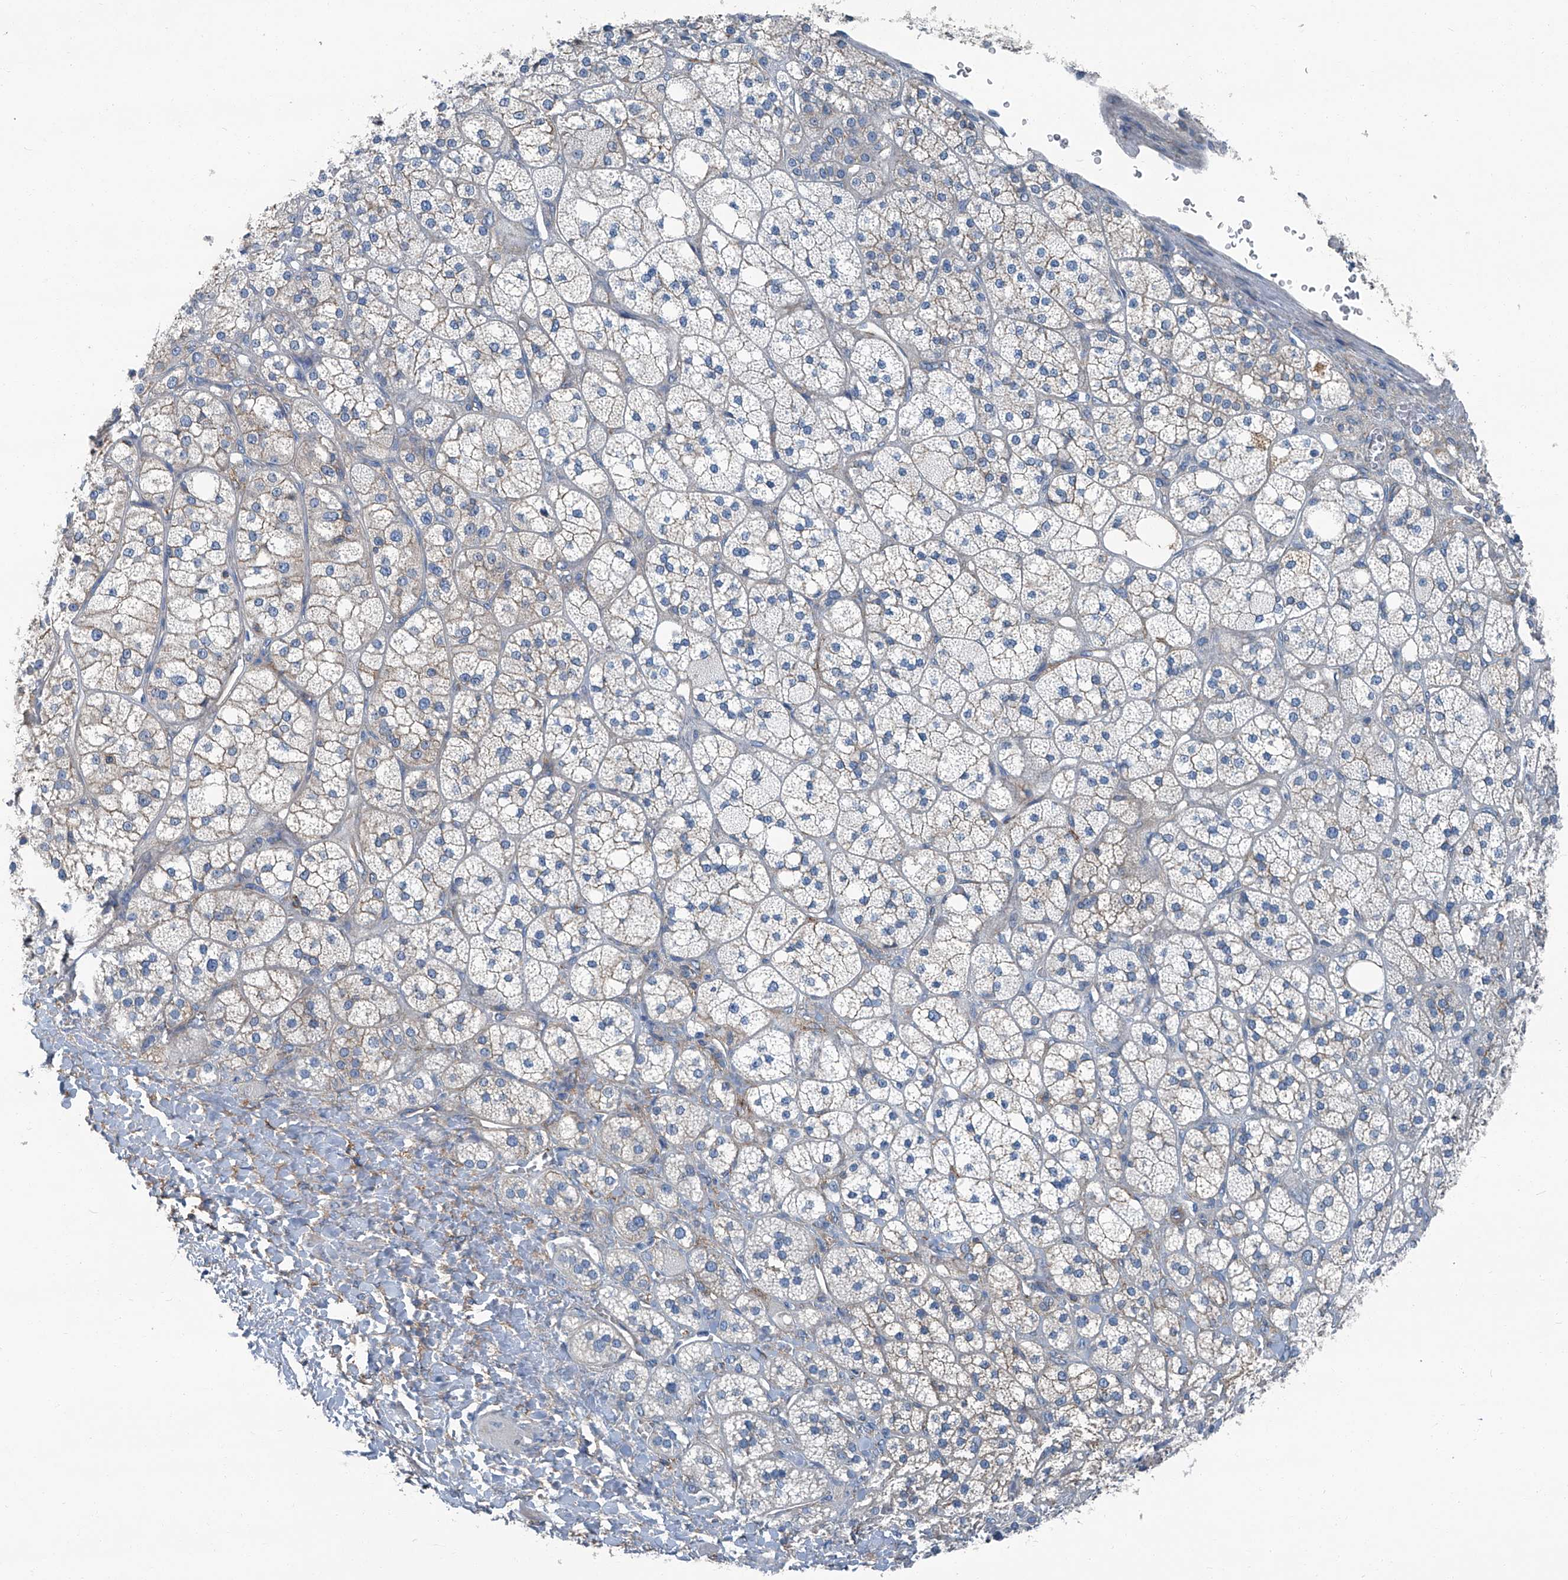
{"staining": {"intensity": "weak", "quantity": "<25%", "location": "cytoplasmic/membranous"}, "tissue": "adrenal gland", "cell_type": "Glandular cells", "image_type": "normal", "snomed": [{"axis": "morphology", "description": "Normal tissue, NOS"}, {"axis": "topography", "description": "Adrenal gland"}], "caption": "Glandular cells show no significant protein staining in benign adrenal gland. The staining was performed using DAB to visualize the protein expression in brown, while the nuclei were stained in blue with hematoxylin (Magnification: 20x).", "gene": "SEPTIN7", "patient": {"sex": "male", "age": 61}}